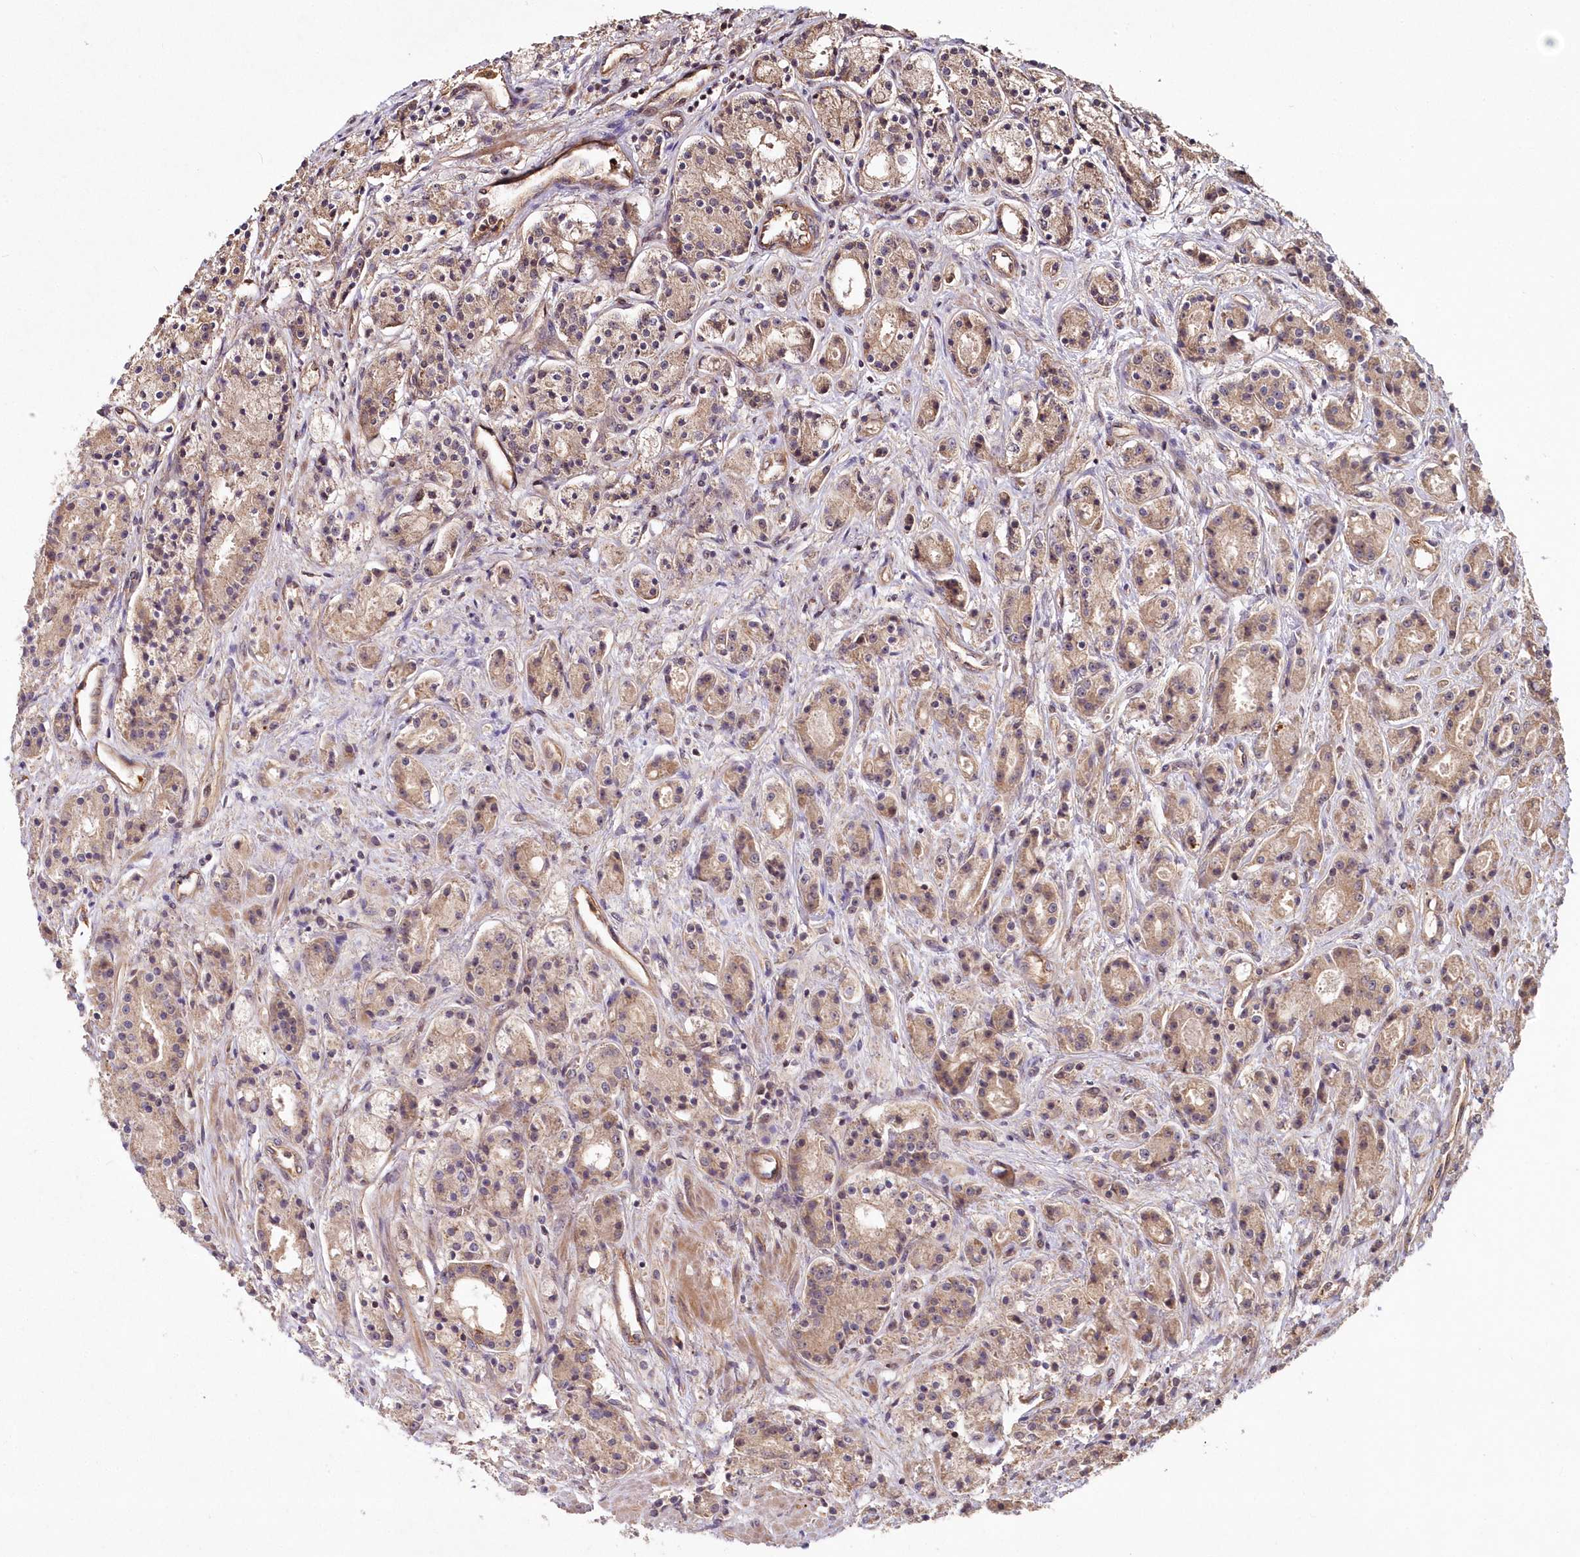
{"staining": {"intensity": "moderate", "quantity": ">75%", "location": "cytoplasmic/membranous"}, "tissue": "prostate cancer", "cell_type": "Tumor cells", "image_type": "cancer", "snomed": [{"axis": "morphology", "description": "Adenocarcinoma, High grade"}, {"axis": "topography", "description": "Prostate"}], "caption": "Tumor cells exhibit medium levels of moderate cytoplasmic/membranous expression in about >75% of cells in prostate cancer (high-grade adenocarcinoma). Using DAB (brown) and hematoxylin (blue) stains, captured at high magnification using brightfield microscopy.", "gene": "HYCC2", "patient": {"sex": "male", "age": 60}}